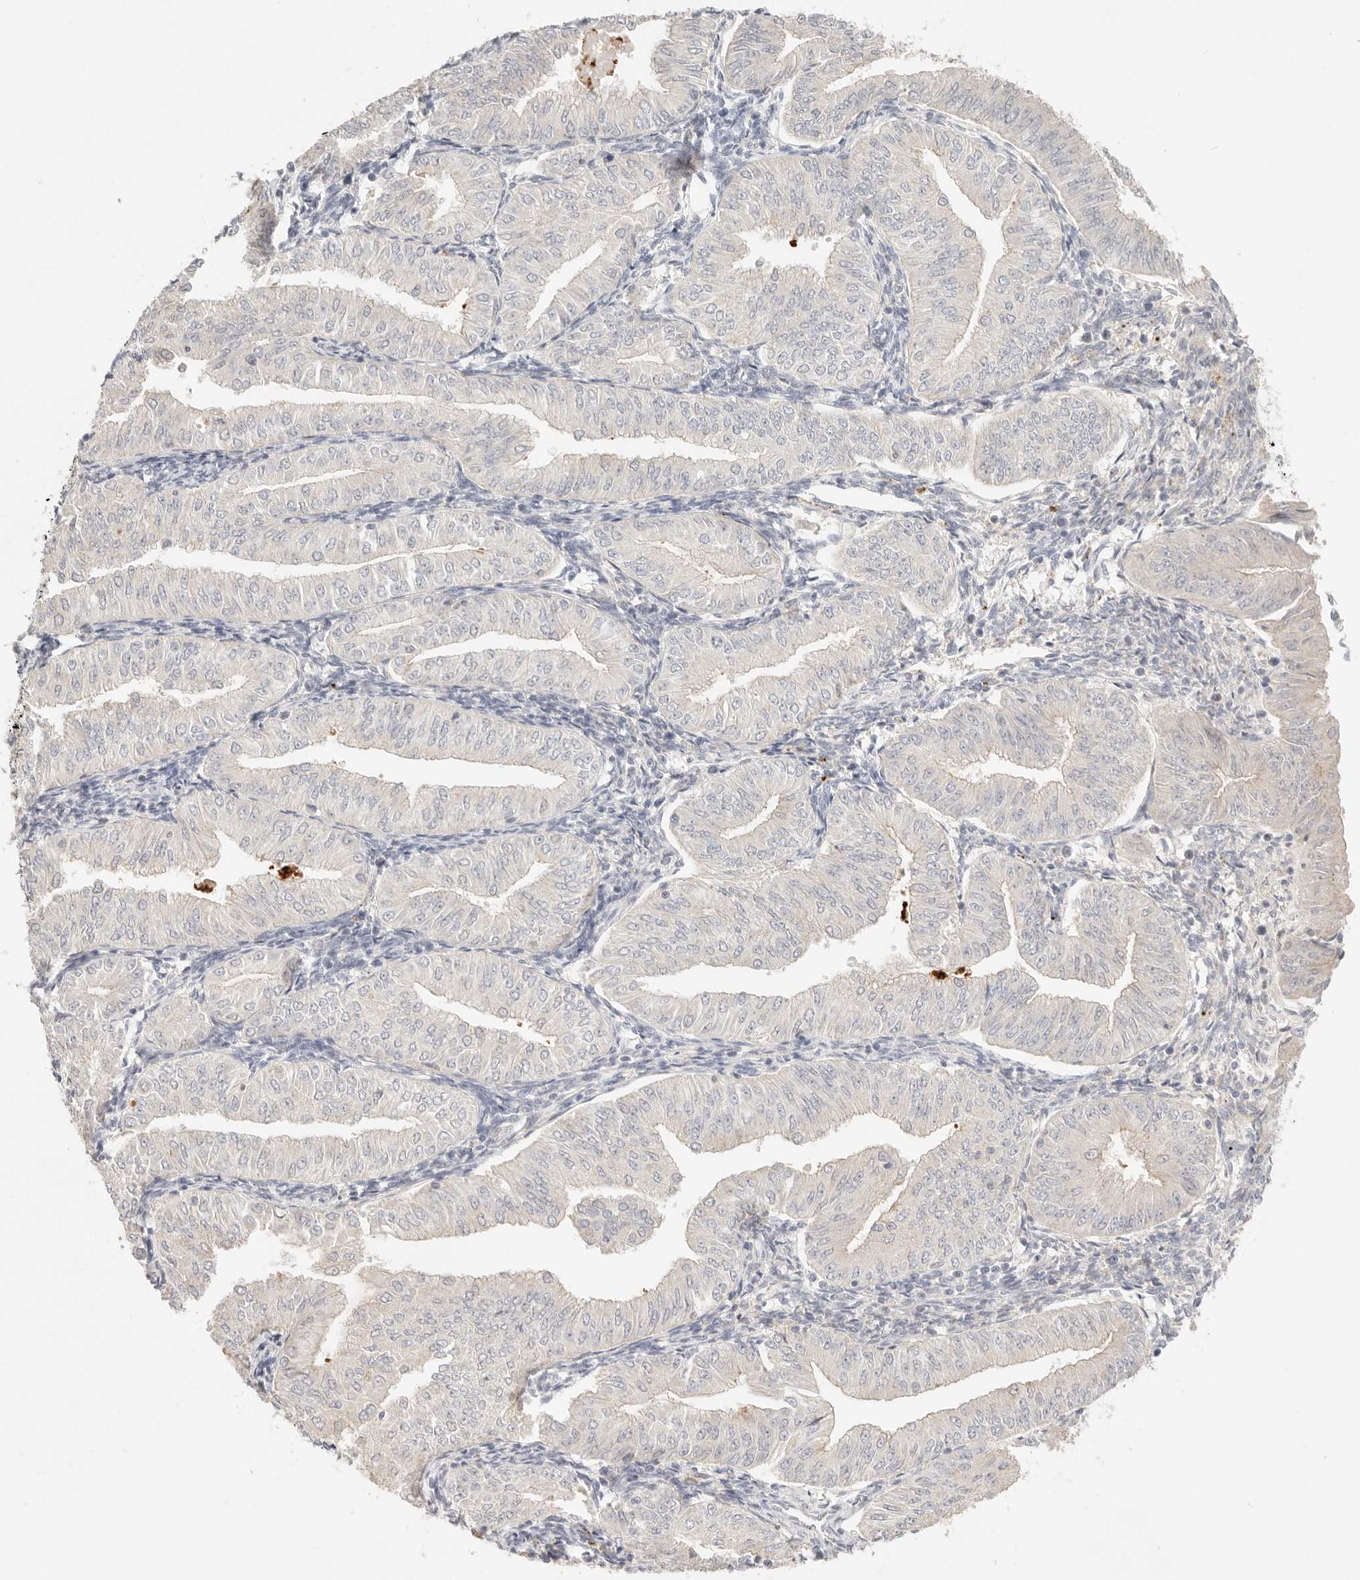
{"staining": {"intensity": "weak", "quantity": "<25%", "location": "cytoplasmic/membranous"}, "tissue": "endometrial cancer", "cell_type": "Tumor cells", "image_type": "cancer", "snomed": [{"axis": "morphology", "description": "Normal tissue, NOS"}, {"axis": "morphology", "description": "Adenocarcinoma, NOS"}, {"axis": "topography", "description": "Endometrium"}], "caption": "The image reveals no staining of tumor cells in endometrial cancer (adenocarcinoma).", "gene": "CEP120", "patient": {"sex": "female", "age": 53}}